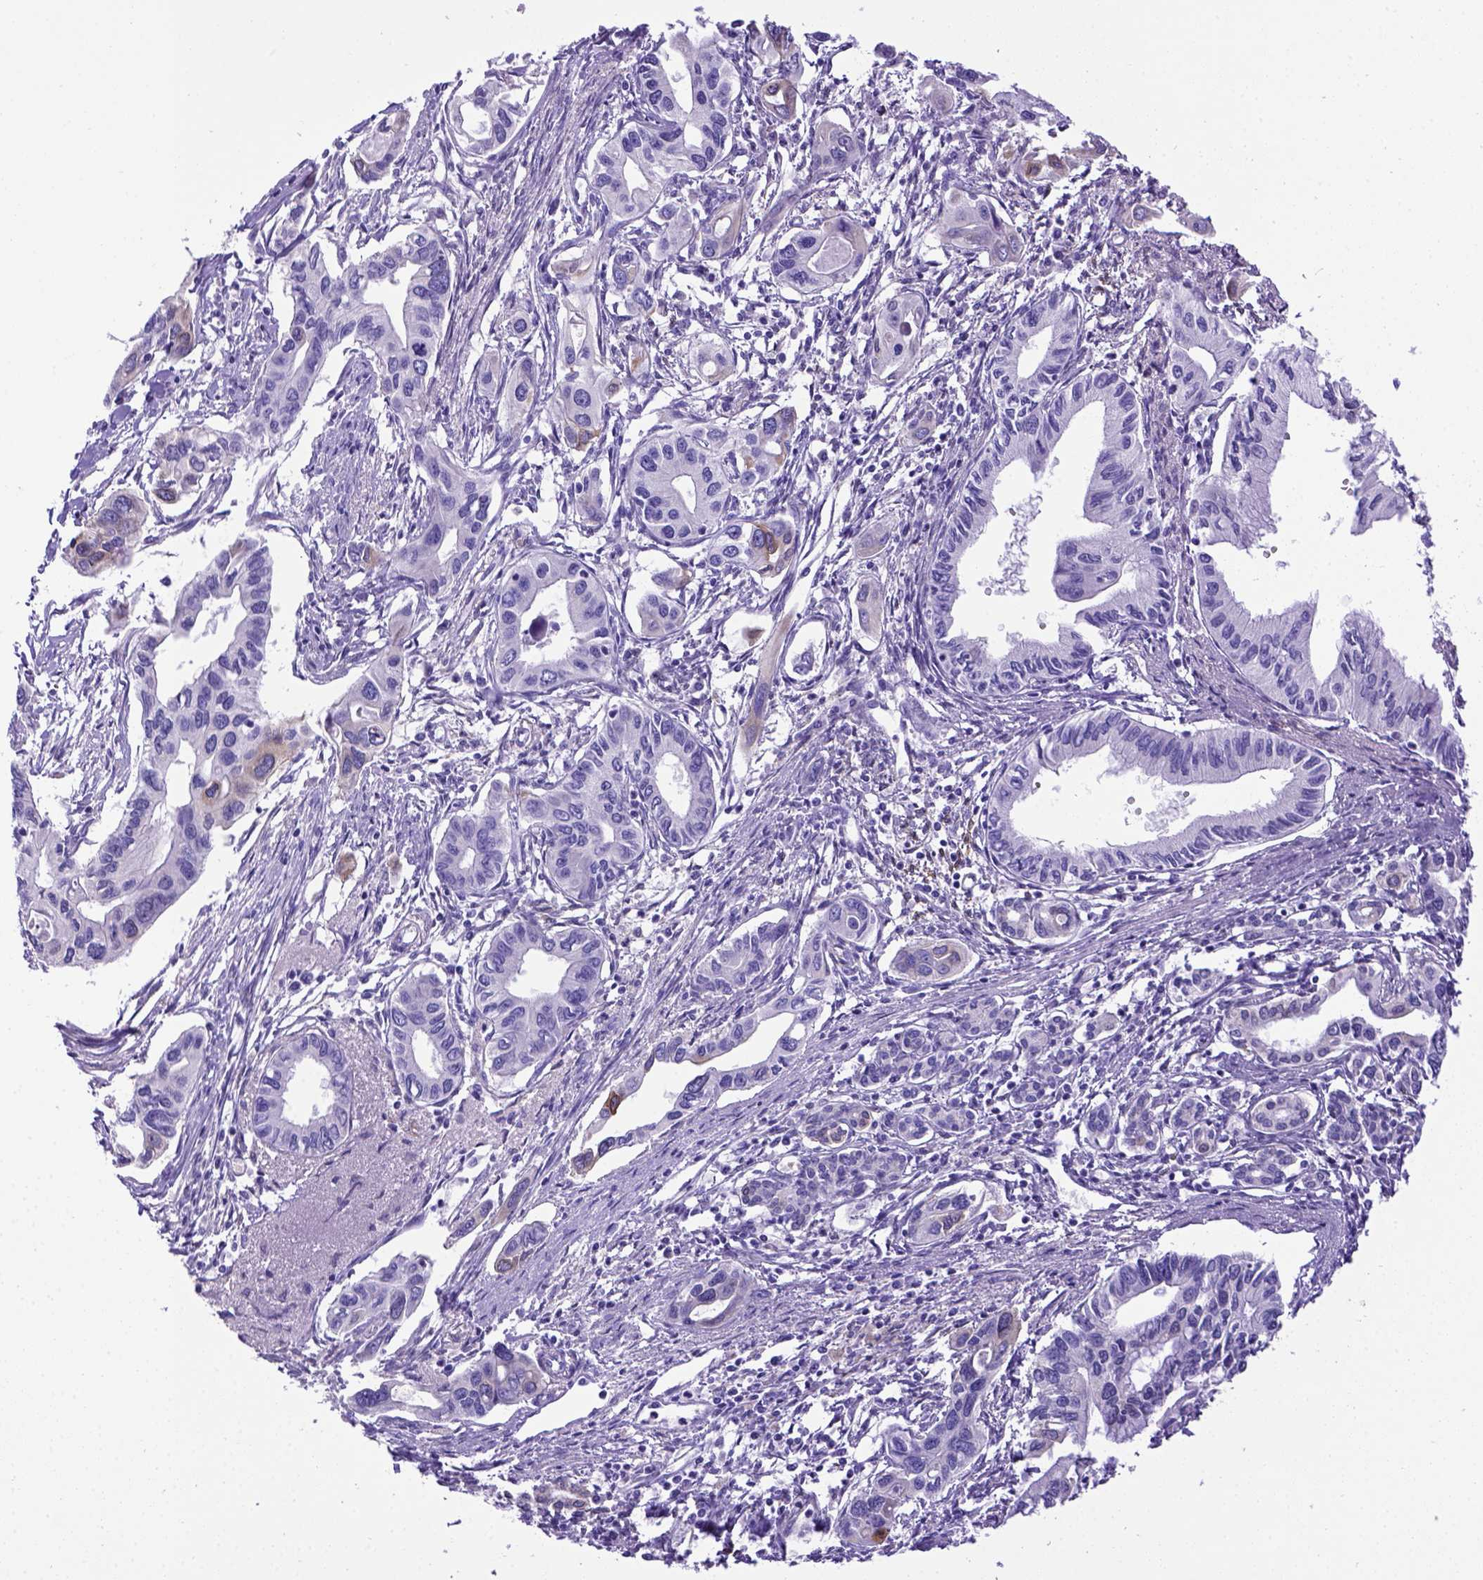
{"staining": {"intensity": "negative", "quantity": "none", "location": "none"}, "tissue": "pancreatic cancer", "cell_type": "Tumor cells", "image_type": "cancer", "snomed": [{"axis": "morphology", "description": "Adenocarcinoma, NOS"}, {"axis": "topography", "description": "Pancreas"}], "caption": "DAB immunohistochemical staining of pancreatic cancer (adenocarcinoma) displays no significant expression in tumor cells. (DAB (3,3'-diaminobenzidine) immunohistochemistry (IHC) with hematoxylin counter stain).", "gene": "PTGES", "patient": {"sex": "male", "age": 60}}